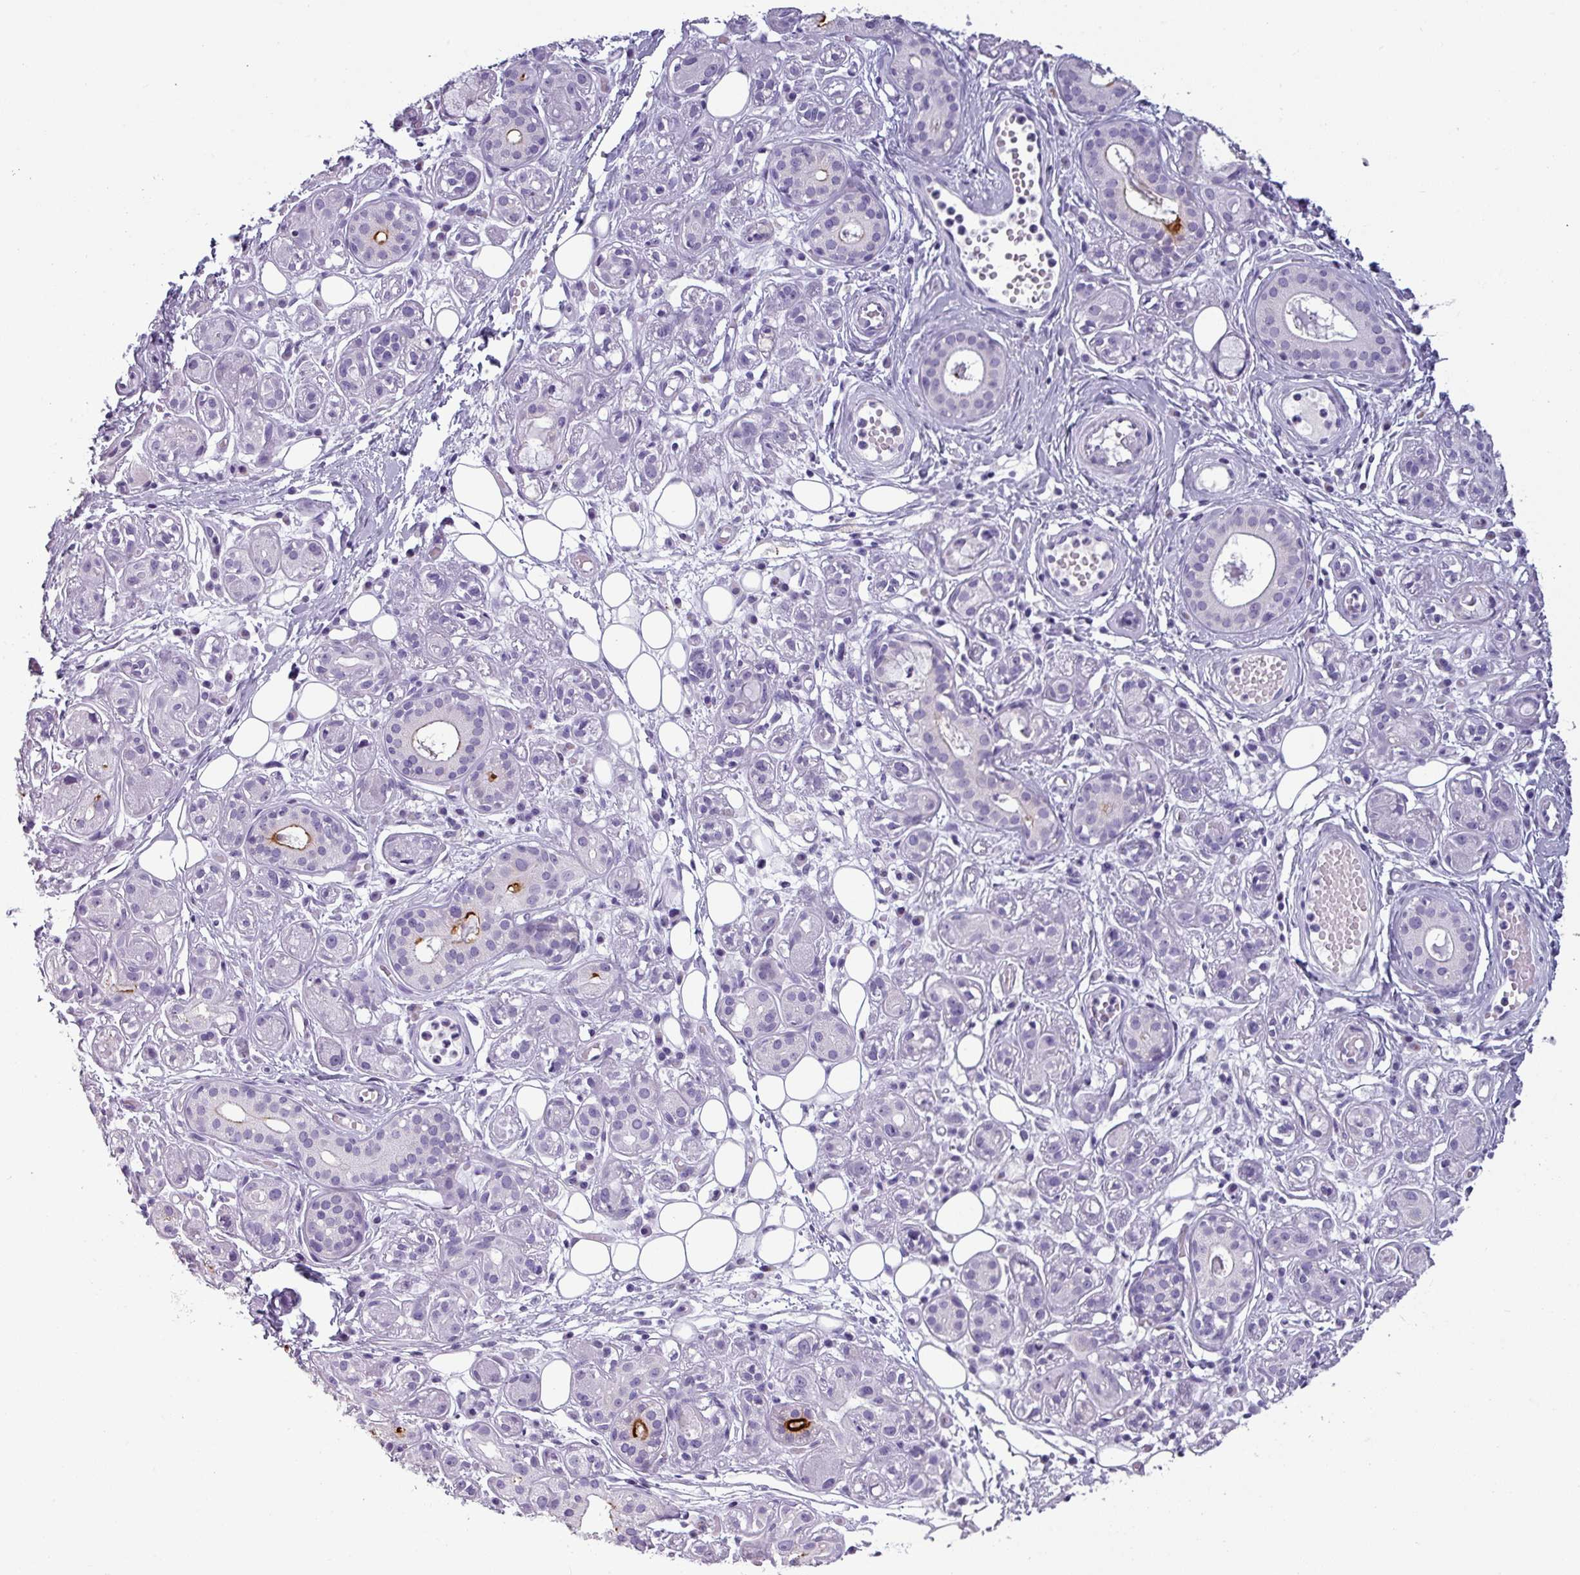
{"staining": {"intensity": "moderate", "quantity": "<25%", "location": "cytoplasmic/membranous"}, "tissue": "salivary gland", "cell_type": "Glandular cells", "image_type": "normal", "snomed": [{"axis": "morphology", "description": "Normal tissue, NOS"}, {"axis": "topography", "description": "Salivary gland"}], "caption": "Immunohistochemical staining of benign human salivary gland exhibits low levels of moderate cytoplasmic/membranous positivity in about <25% of glandular cells.", "gene": "SLC26A9", "patient": {"sex": "male", "age": 54}}